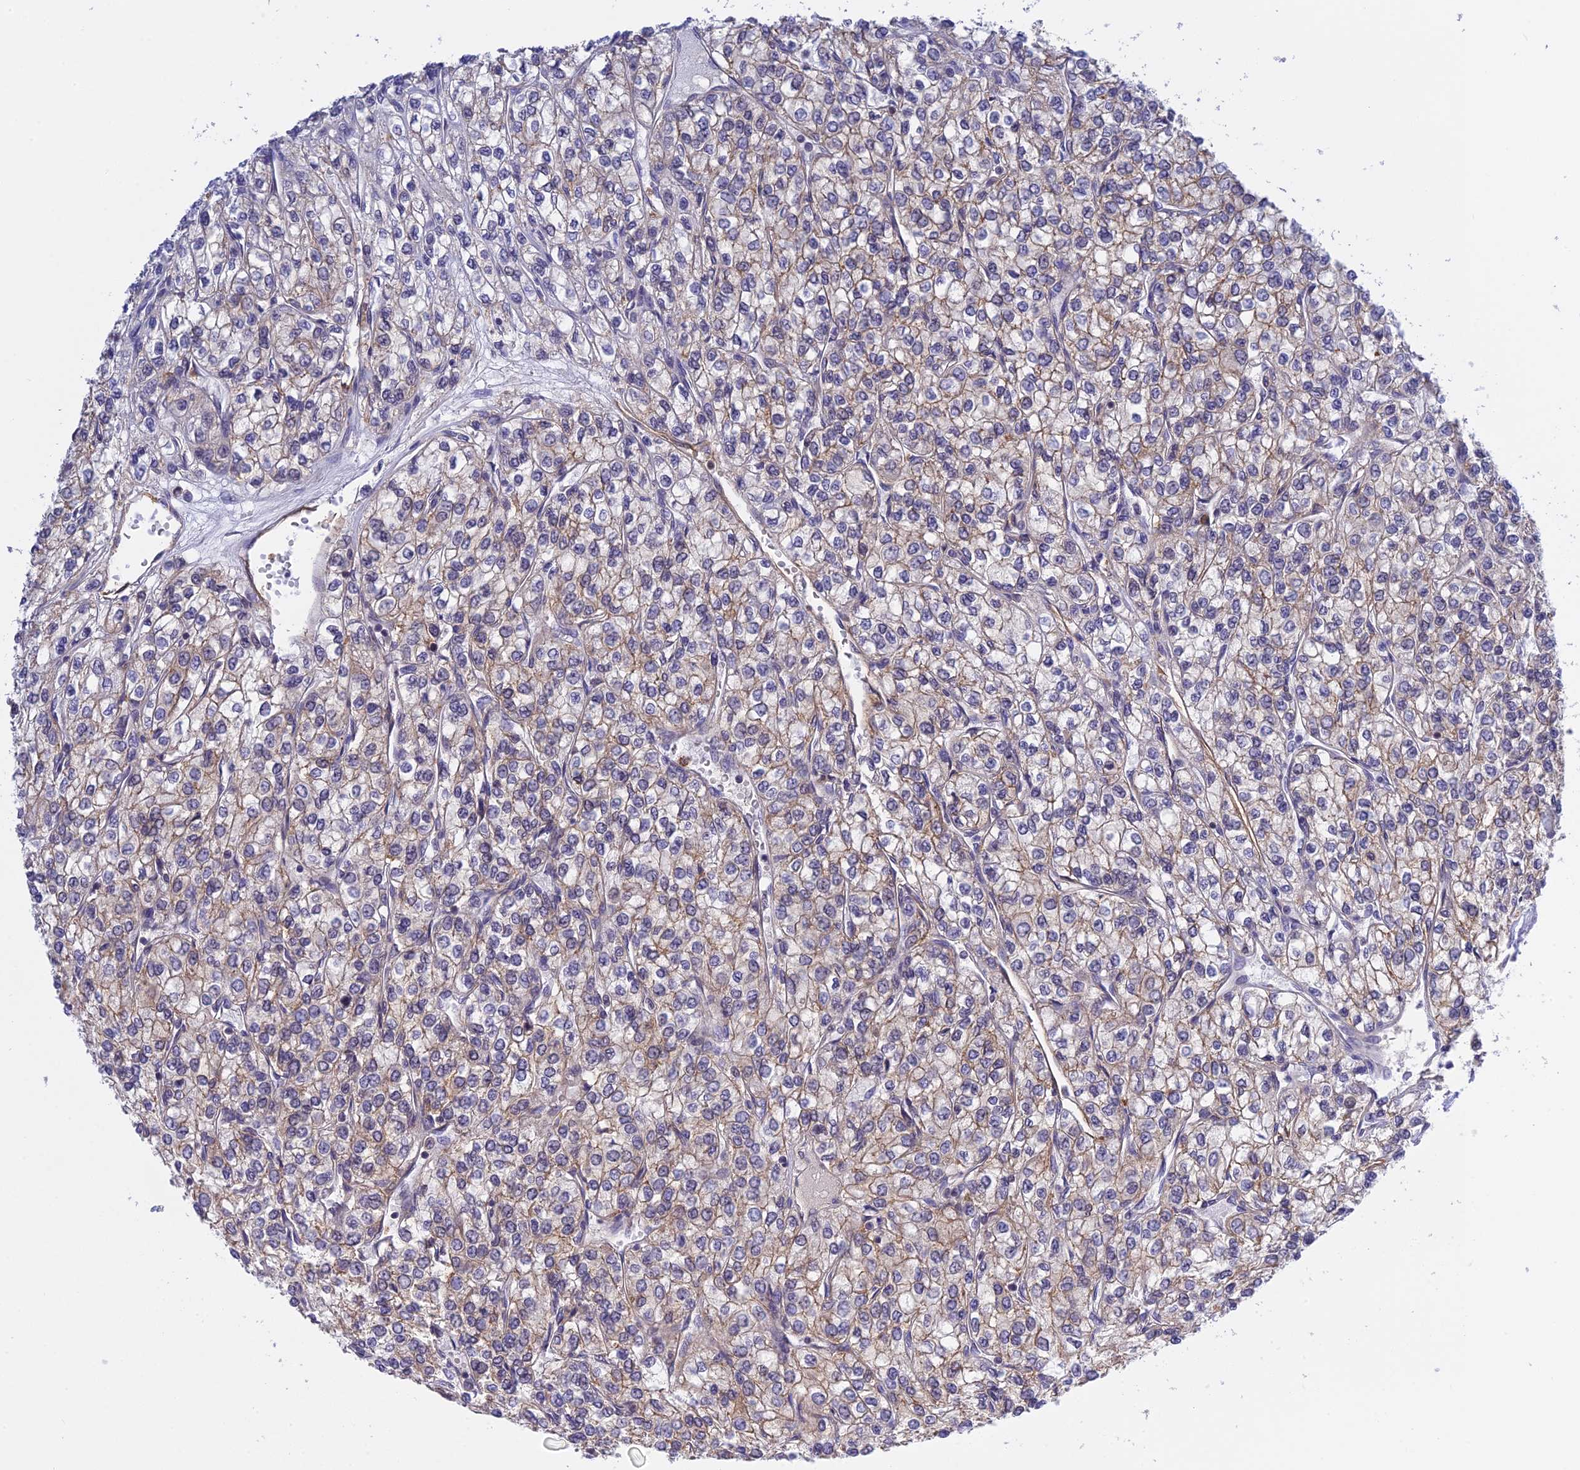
{"staining": {"intensity": "weak", "quantity": "25%-75%", "location": "cytoplasmic/membranous"}, "tissue": "renal cancer", "cell_type": "Tumor cells", "image_type": "cancer", "snomed": [{"axis": "morphology", "description": "Adenocarcinoma, NOS"}, {"axis": "topography", "description": "Kidney"}], "caption": "Immunohistochemical staining of renal cancer (adenocarcinoma) demonstrates low levels of weak cytoplasmic/membranous staining in about 25%-75% of tumor cells.", "gene": "TCEA1", "patient": {"sex": "male", "age": 80}}